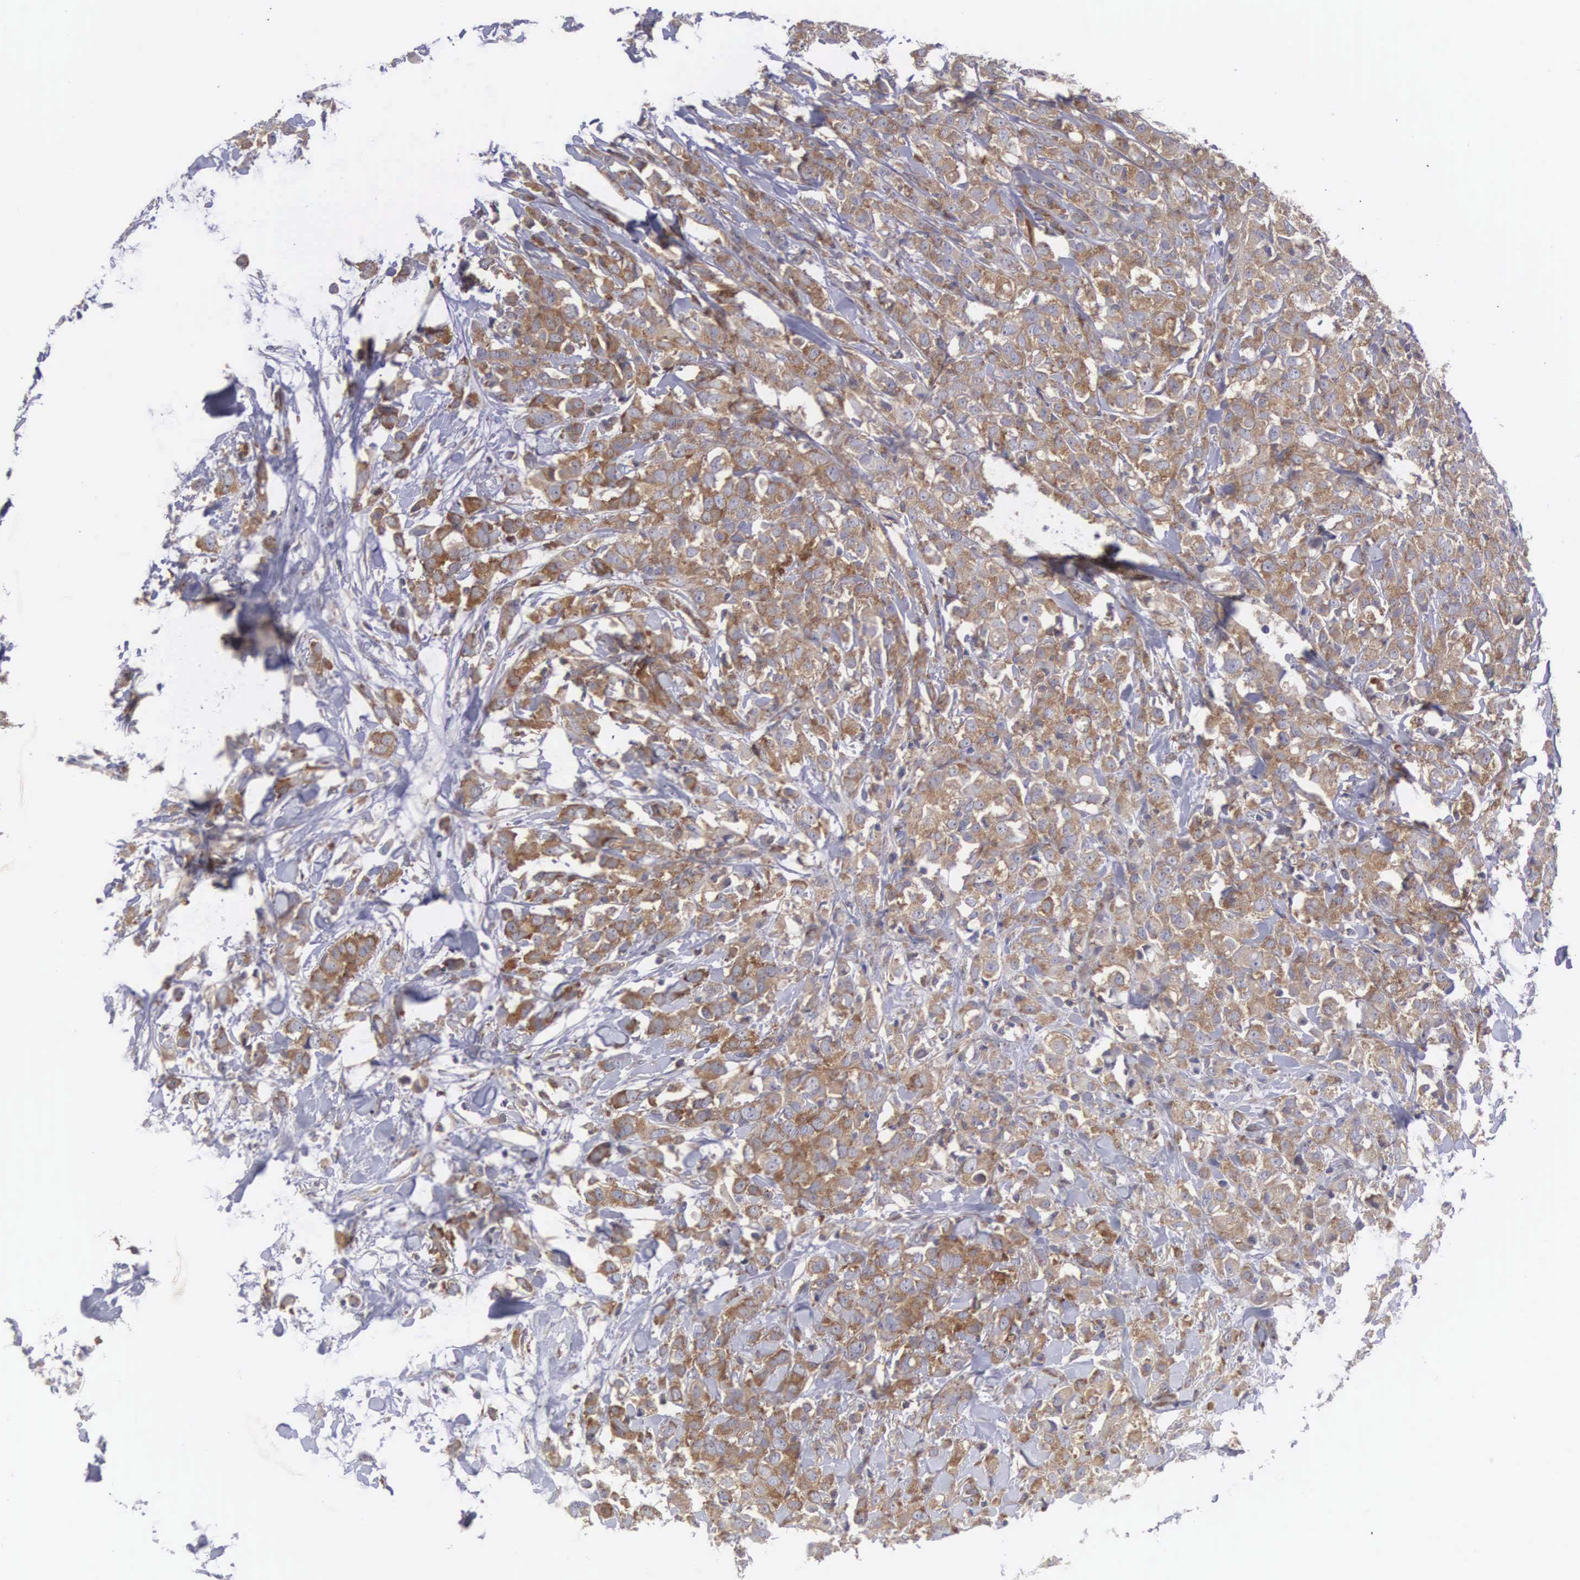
{"staining": {"intensity": "moderate", "quantity": ">75%", "location": "cytoplasmic/membranous"}, "tissue": "breast cancer", "cell_type": "Tumor cells", "image_type": "cancer", "snomed": [{"axis": "morphology", "description": "Lobular carcinoma"}, {"axis": "topography", "description": "Breast"}], "caption": "Immunohistochemistry (IHC) photomicrograph of neoplastic tissue: human lobular carcinoma (breast) stained using immunohistochemistry (IHC) reveals medium levels of moderate protein expression localized specifically in the cytoplasmic/membranous of tumor cells, appearing as a cytoplasmic/membranous brown color.", "gene": "GRIPAP1", "patient": {"sex": "female", "age": 57}}